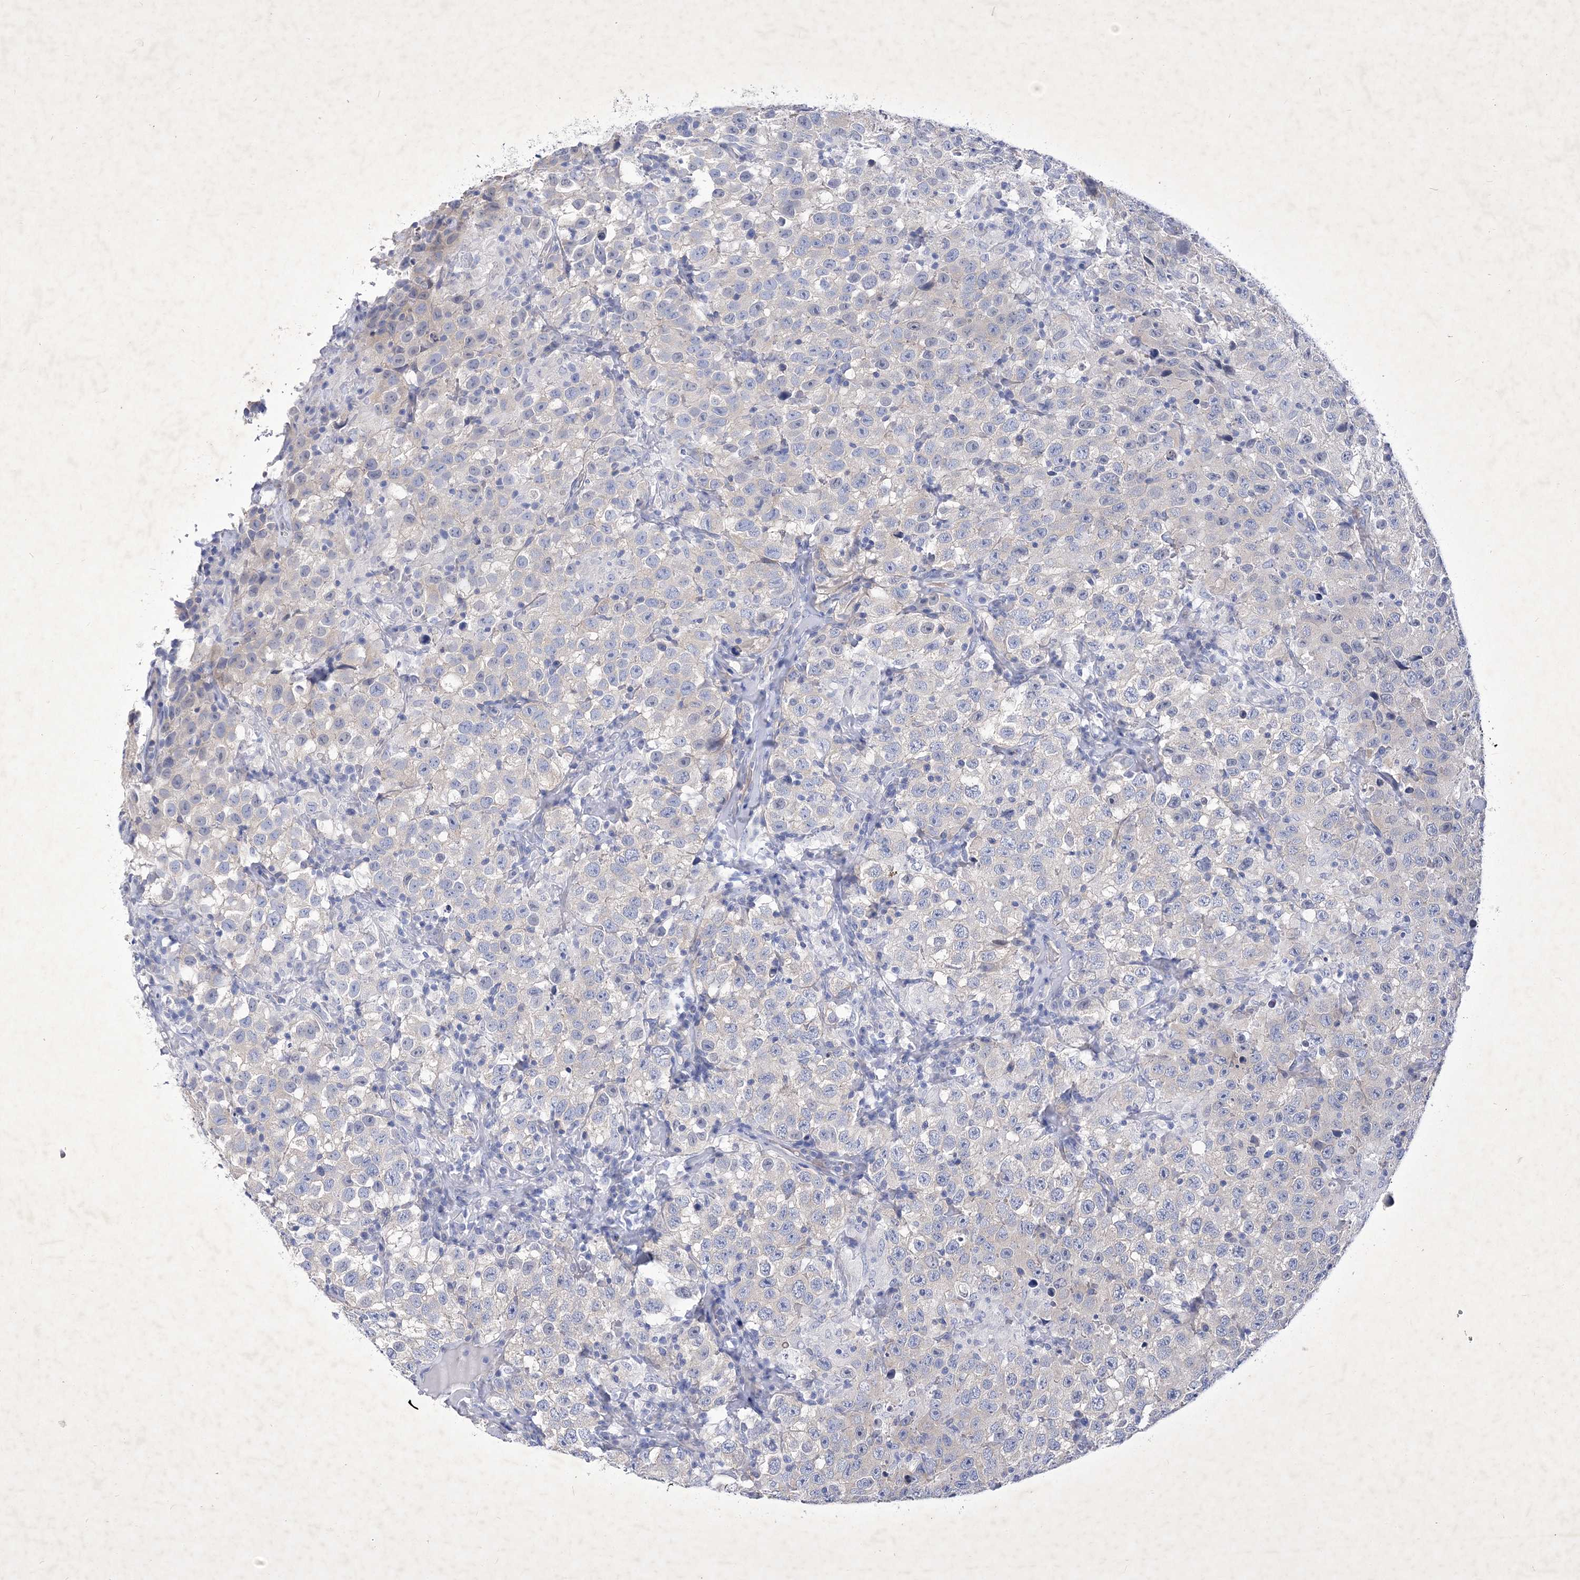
{"staining": {"intensity": "negative", "quantity": "none", "location": "none"}, "tissue": "testis cancer", "cell_type": "Tumor cells", "image_type": "cancer", "snomed": [{"axis": "morphology", "description": "Seminoma, NOS"}, {"axis": "topography", "description": "Testis"}], "caption": "DAB (3,3'-diaminobenzidine) immunohistochemical staining of testis cancer displays no significant staining in tumor cells.", "gene": "GPN1", "patient": {"sex": "male", "age": 41}}